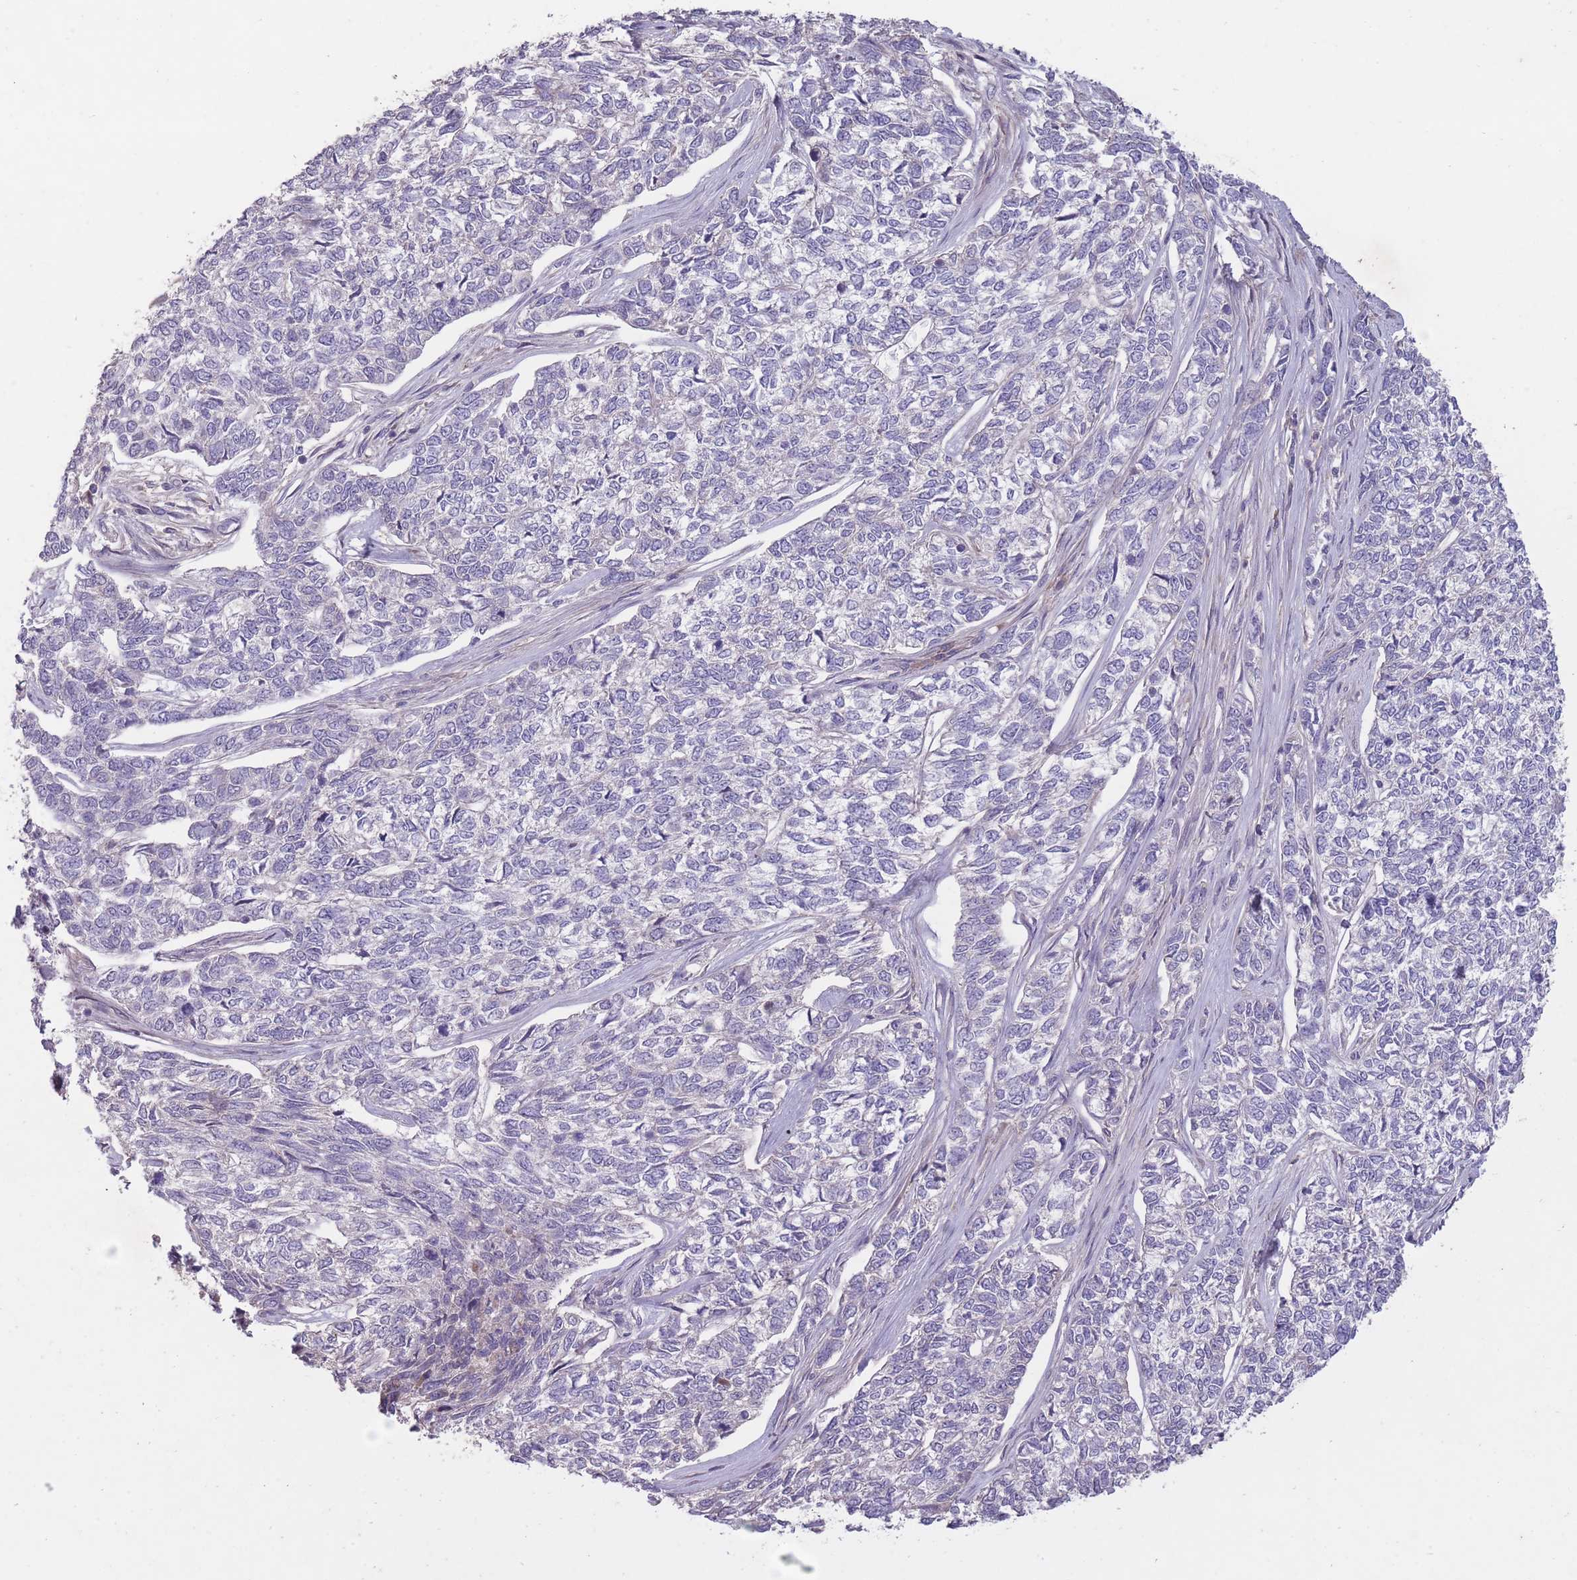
{"staining": {"intensity": "negative", "quantity": "none", "location": "none"}, "tissue": "skin cancer", "cell_type": "Tumor cells", "image_type": "cancer", "snomed": [{"axis": "morphology", "description": "Basal cell carcinoma"}, {"axis": "topography", "description": "Skin"}], "caption": "Immunohistochemistry of skin basal cell carcinoma shows no staining in tumor cells. (DAB IHC visualized using brightfield microscopy, high magnification).", "gene": "OR2V2", "patient": {"sex": "female", "age": 65}}